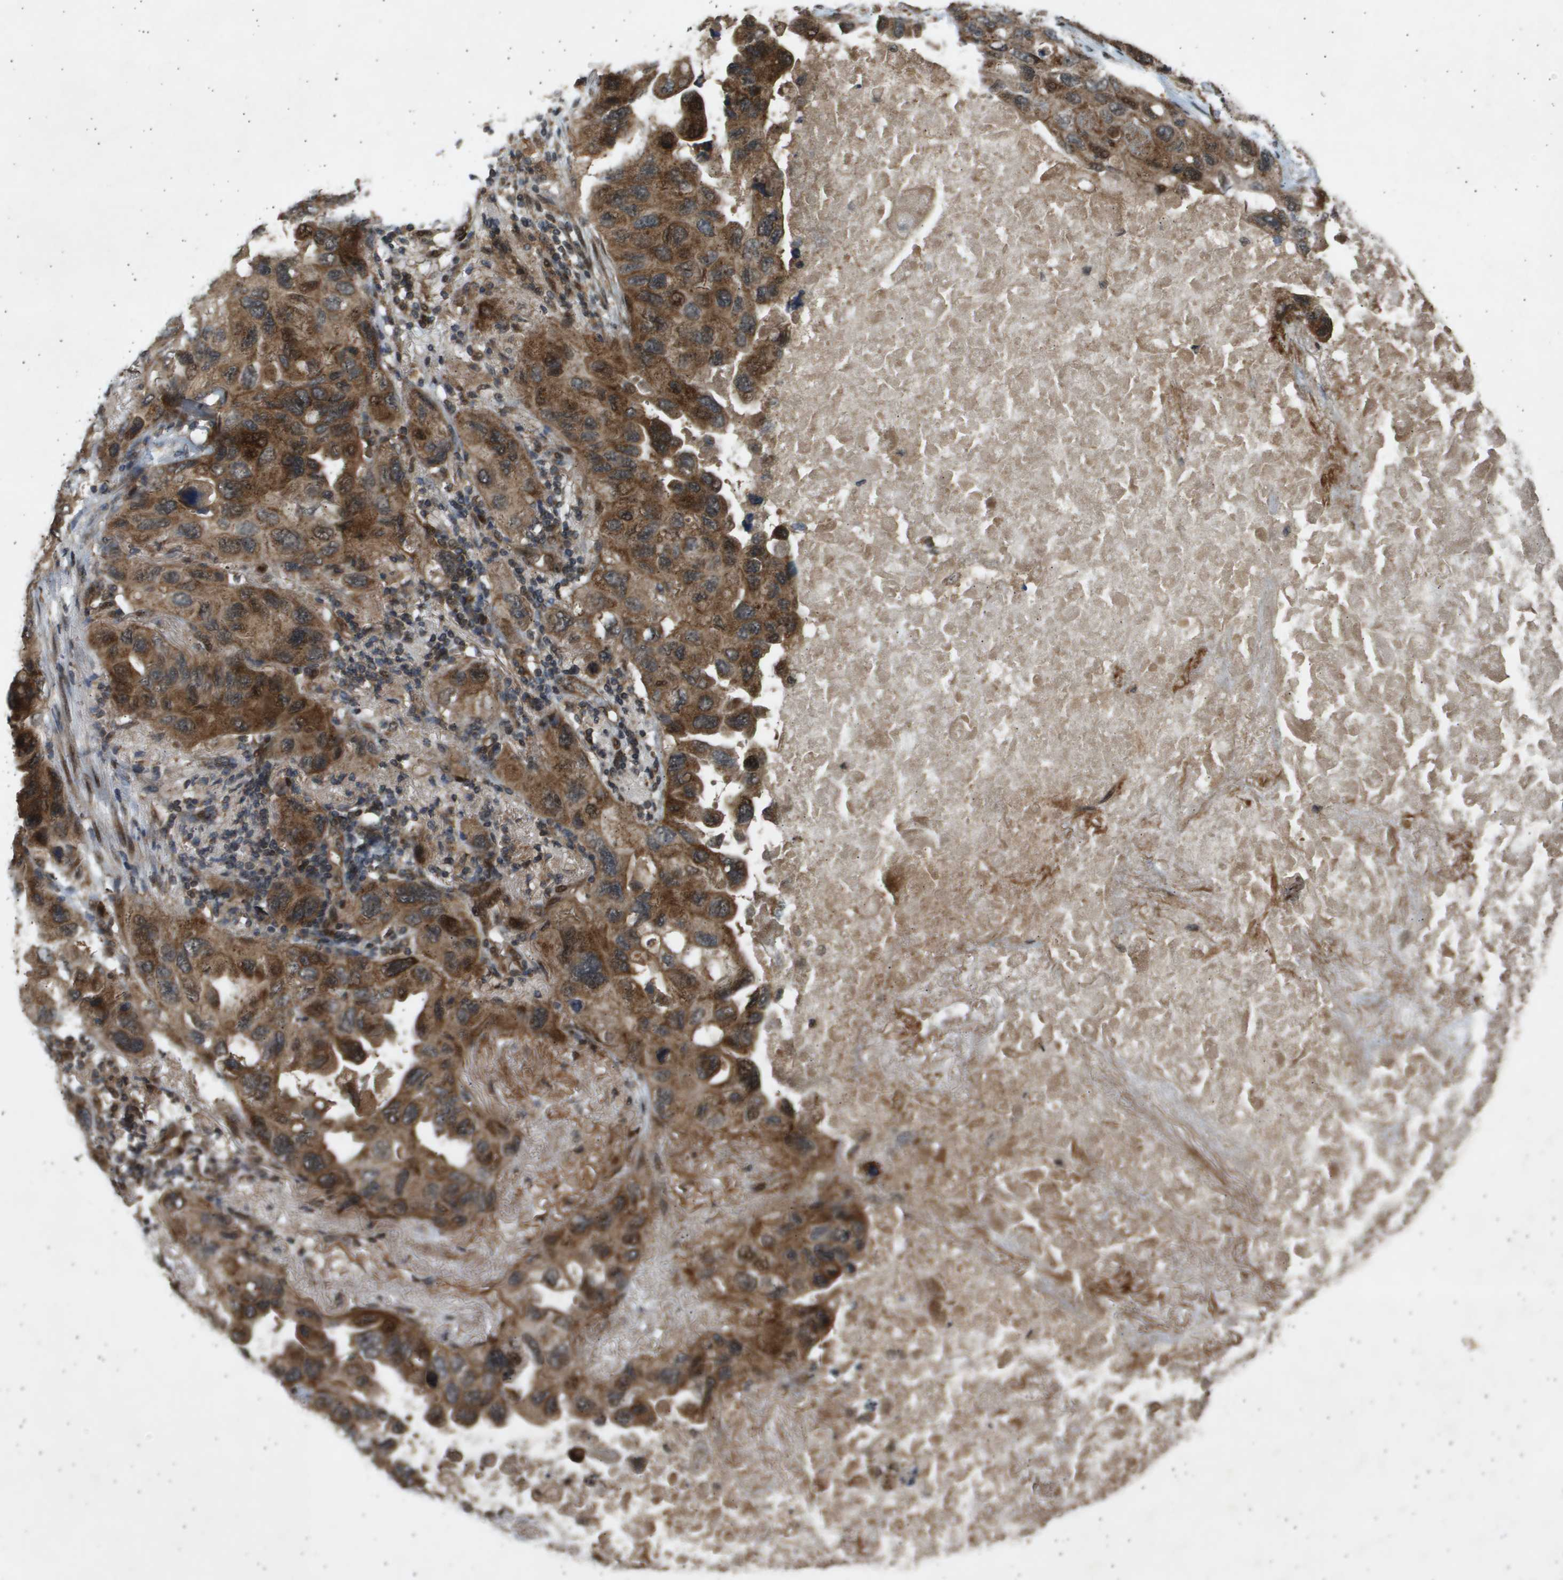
{"staining": {"intensity": "moderate", "quantity": ">75%", "location": "cytoplasmic/membranous,nuclear"}, "tissue": "lung cancer", "cell_type": "Tumor cells", "image_type": "cancer", "snomed": [{"axis": "morphology", "description": "Squamous cell carcinoma, NOS"}, {"axis": "topography", "description": "Lung"}], "caption": "Brown immunohistochemical staining in human lung squamous cell carcinoma demonstrates moderate cytoplasmic/membranous and nuclear expression in about >75% of tumor cells. The protein is stained brown, and the nuclei are stained in blue (DAB (3,3'-diaminobenzidine) IHC with brightfield microscopy, high magnification).", "gene": "TNRC6A", "patient": {"sex": "female", "age": 73}}